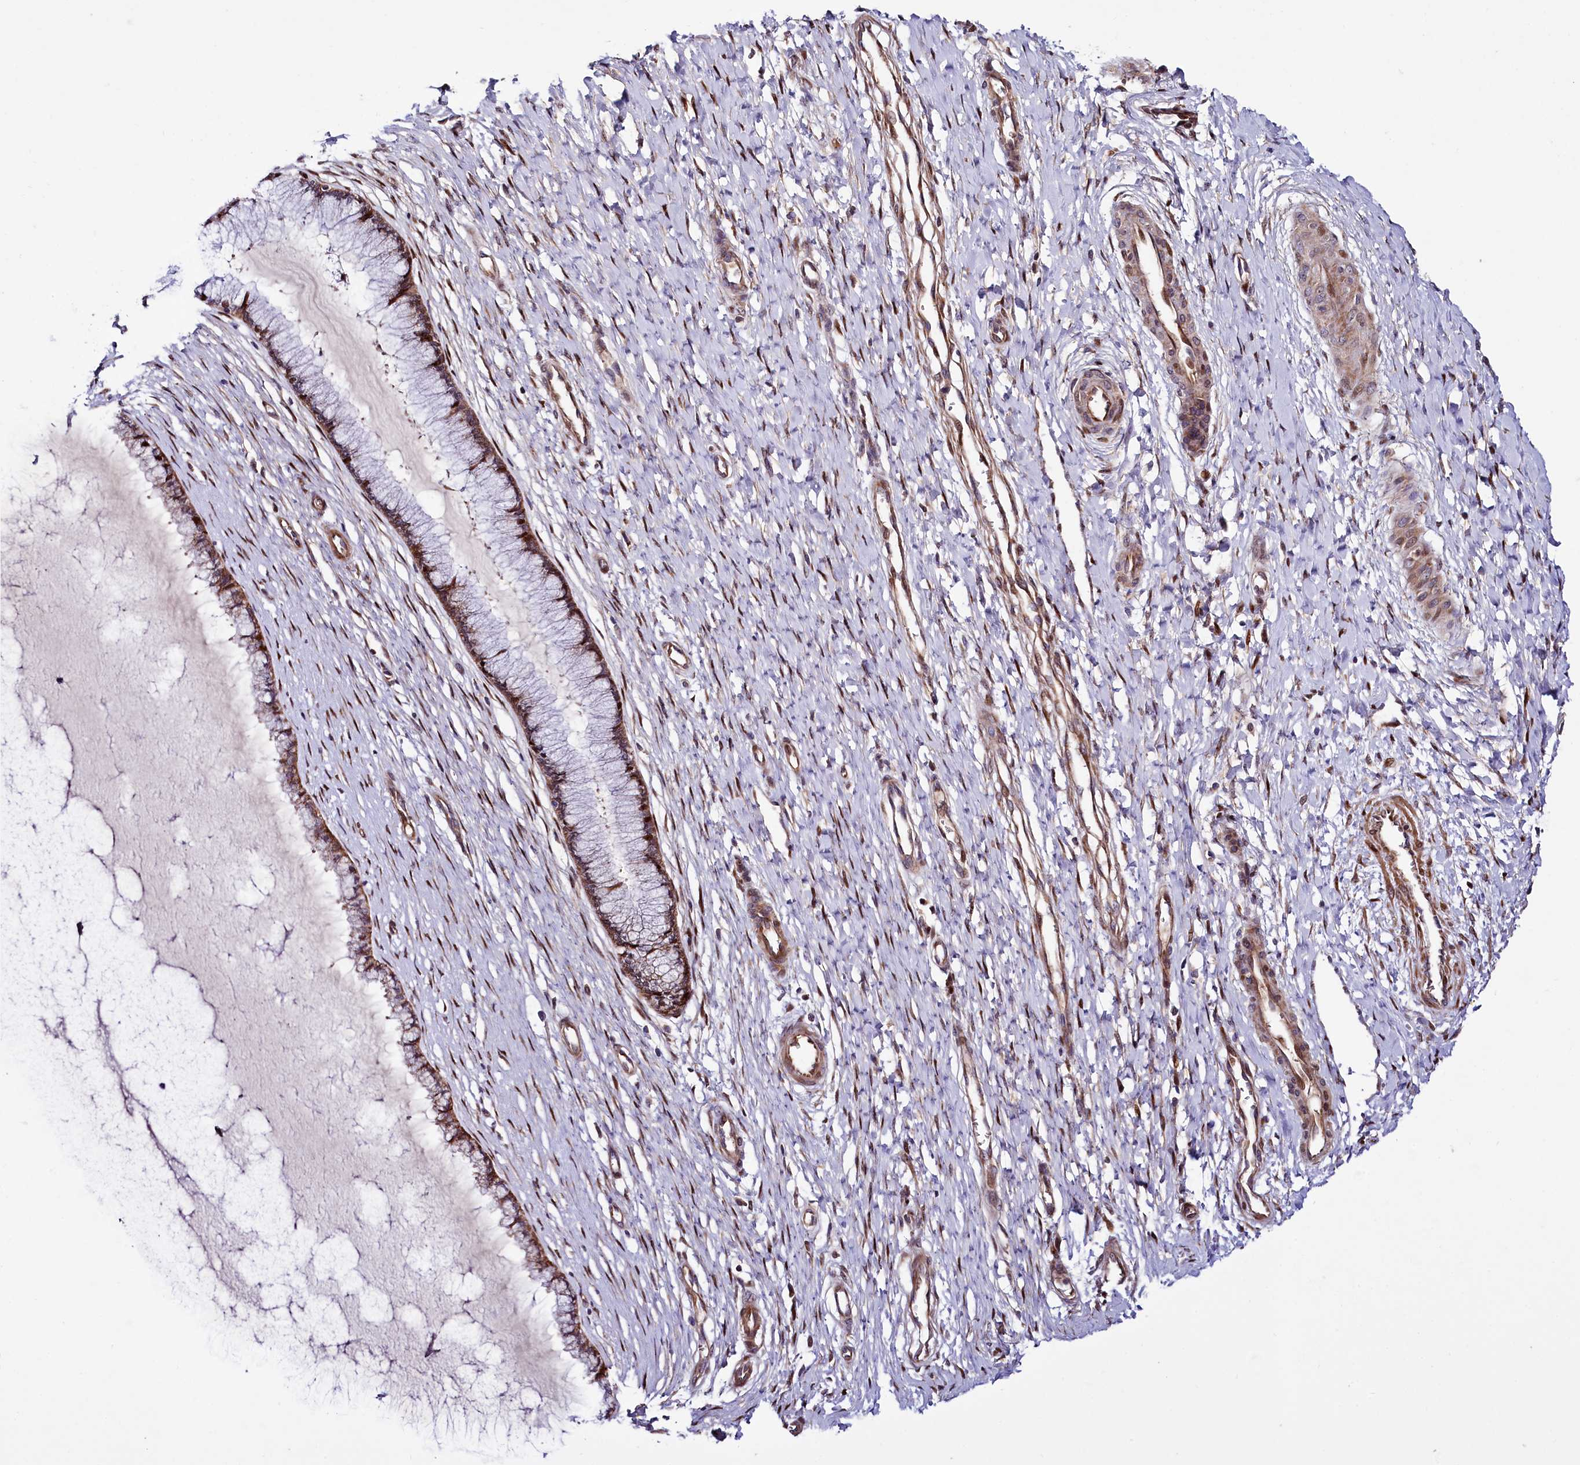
{"staining": {"intensity": "moderate", "quantity": ">75%", "location": "cytoplasmic/membranous,nuclear"}, "tissue": "cervix", "cell_type": "Glandular cells", "image_type": "normal", "snomed": [{"axis": "morphology", "description": "Normal tissue, NOS"}, {"axis": "topography", "description": "Cervix"}], "caption": "Brown immunohistochemical staining in unremarkable human cervix reveals moderate cytoplasmic/membranous,nuclear positivity in about >75% of glandular cells.", "gene": "PDZRN3", "patient": {"sex": "female", "age": 55}}